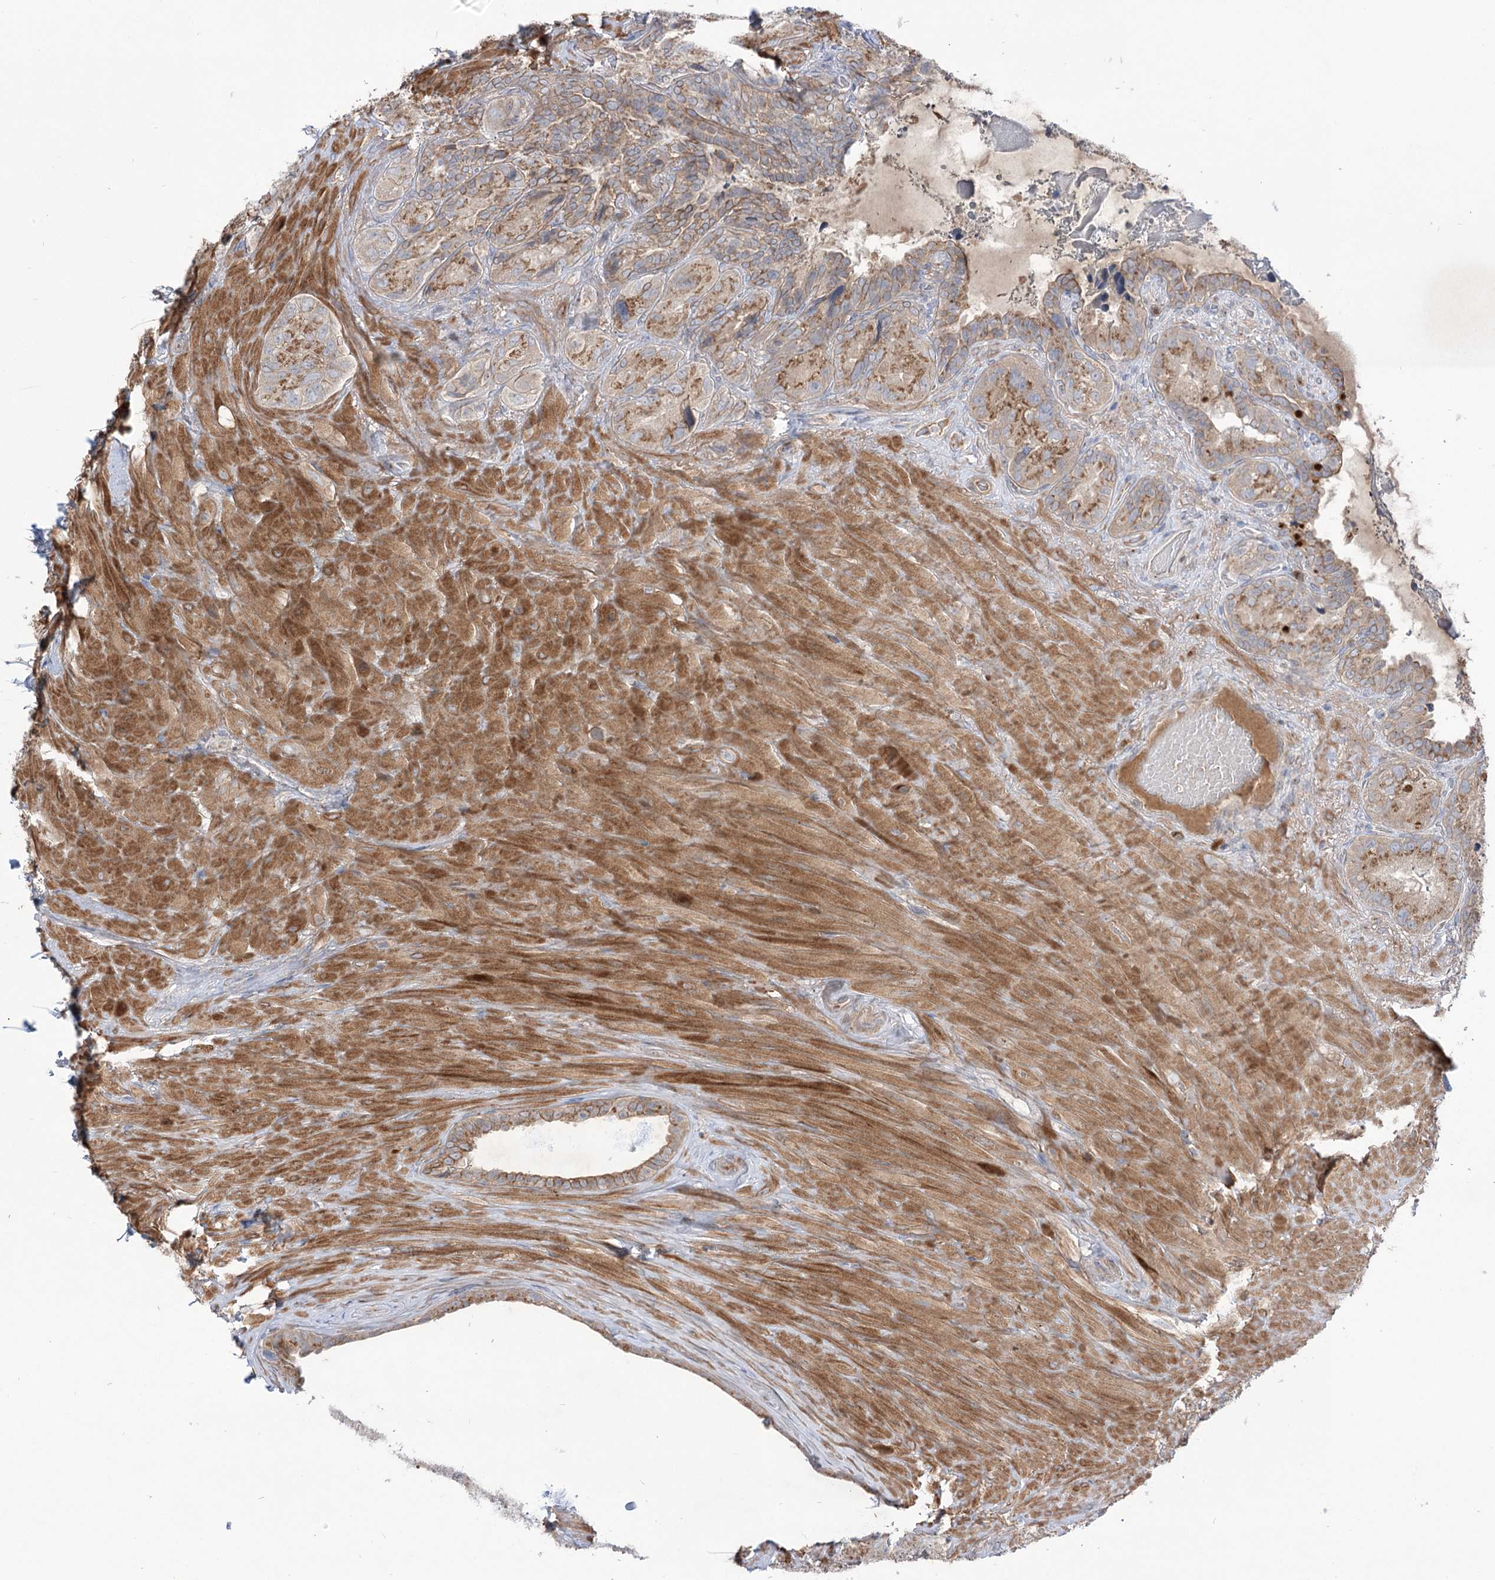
{"staining": {"intensity": "moderate", "quantity": ">75%", "location": "cytoplasmic/membranous"}, "tissue": "seminal vesicle", "cell_type": "Glandular cells", "image_type": "normal", "snomed": [{"axis": "morphology", "description": "Normal tissue, NOS"}, {"axis": "topography", "description": "Seminal veicle"}, {"axis": "topography", "description": "Peripheral nerve tissue"}], "caption": "Seminal vesicle stained with IHC reveals moderate cytoplasmic/membranous expression in about >75% of glandular cells.", "gene": "GBF1", "patient": {"sex": "male", "age": 67}}